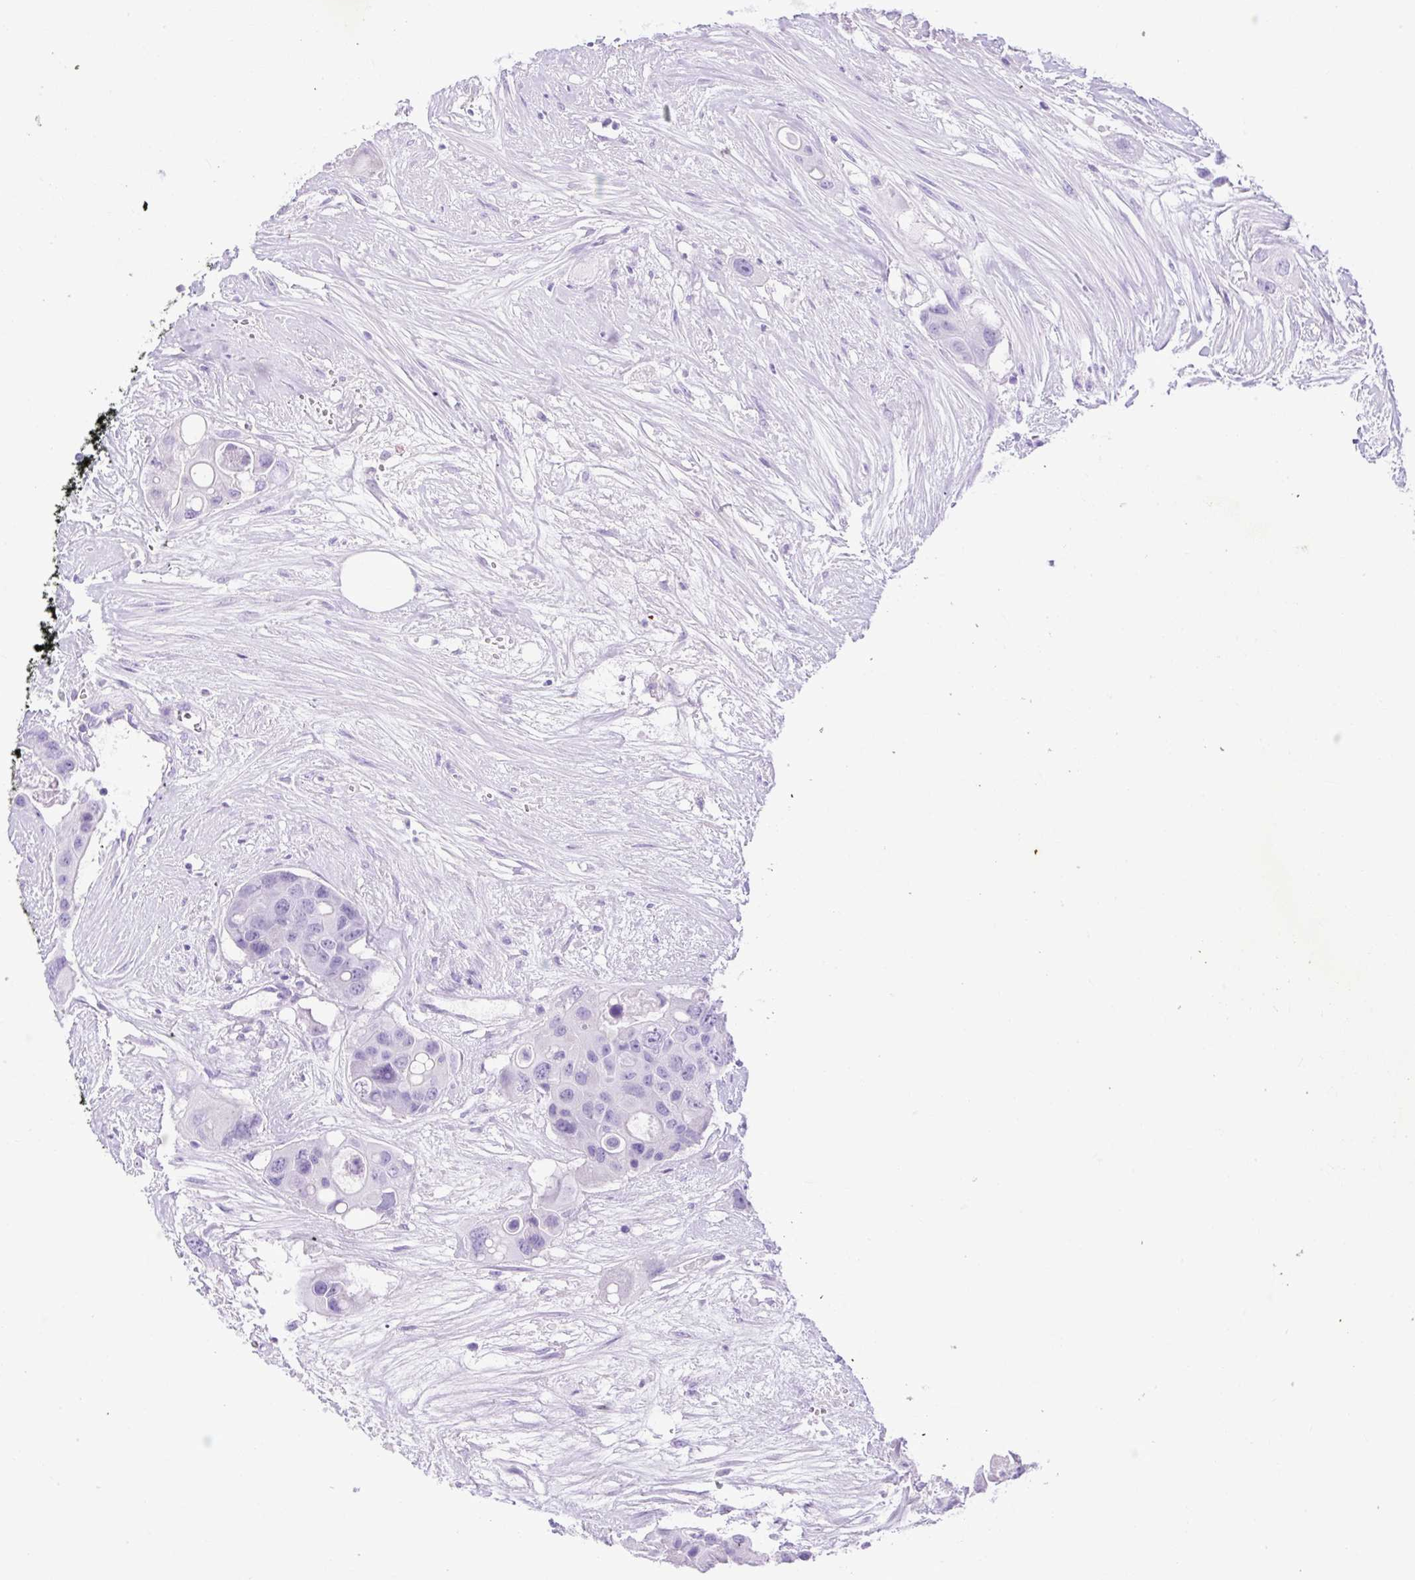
{"staining": {"intensity": "negative", "quantity": "none", "location": "none"}, "tissue": "colorectal cancer", "cell_type": "Tumor cells", "image_type": "cancer", "snomed": [{"axis": "morphology", "description": "Adenocarcinoma, NOS"}, {"axis": "topography", "description": "Colon"}], "caption": "This is an immunohistochemistry (IHC) histopathology image of colorectal cancer. There is no positivity in tumor cells.", "gene": "SPTBN5", "patient": {"sex": "male", "age": 77}}